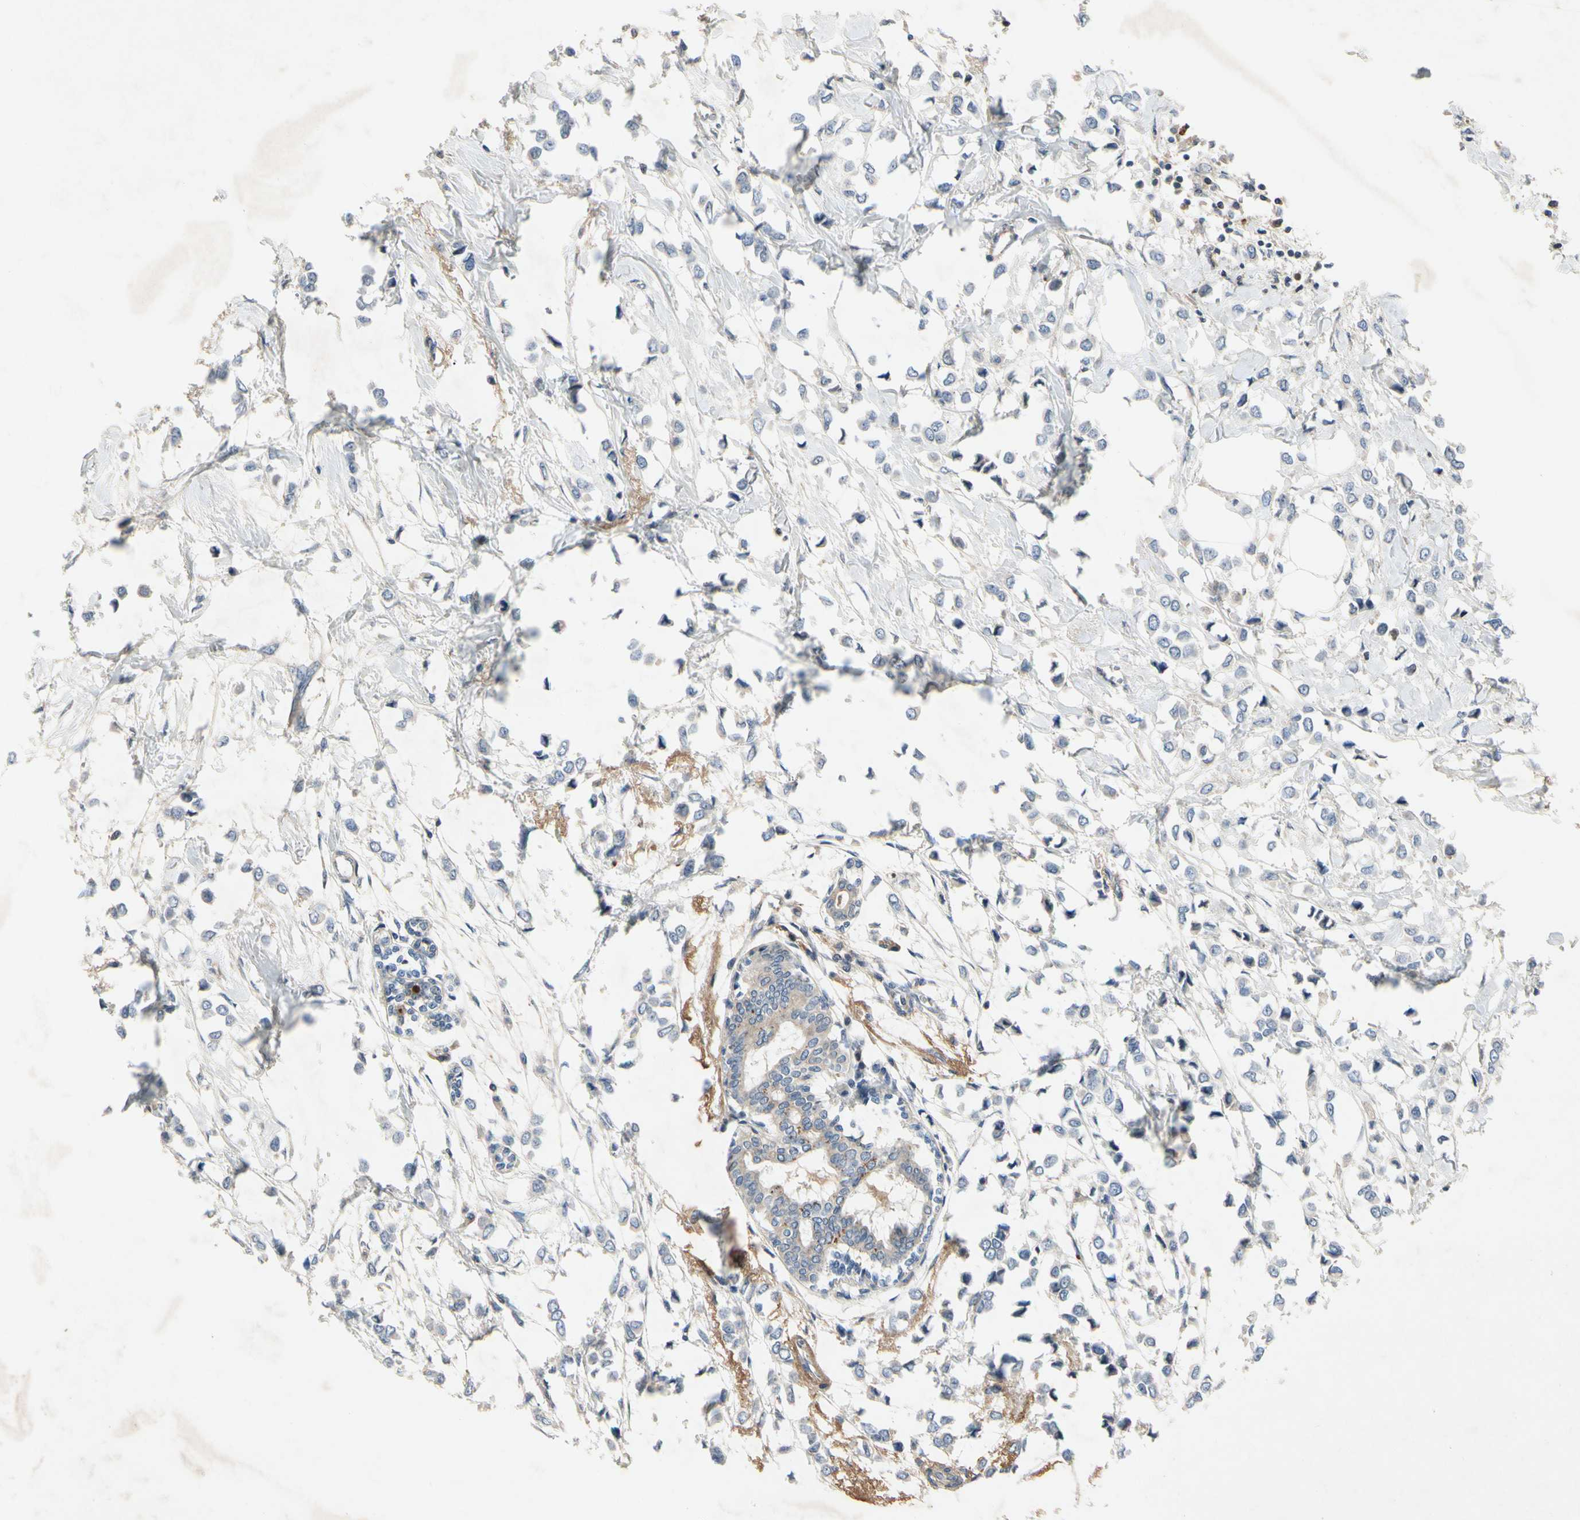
{"staining": {"intensity": "negative", "quantity": "none", "location": "none"}, "tissue": "breast cancer", "cell_type": "Tumor cells", "image_type": "cancer", "snomed": [{"axis": "morphology", "description": "Lobular carcinoma"}, {"axis": "topography", "description": "Breast"}], "caption": "An image of human breast cancer is negative for staining in tumor cells. (Immunohistochemistry (ihc), brightfield microscopy, high magnification).", "gene": "CRTAC1", "patient": {"sex": "female", "age": 51}}